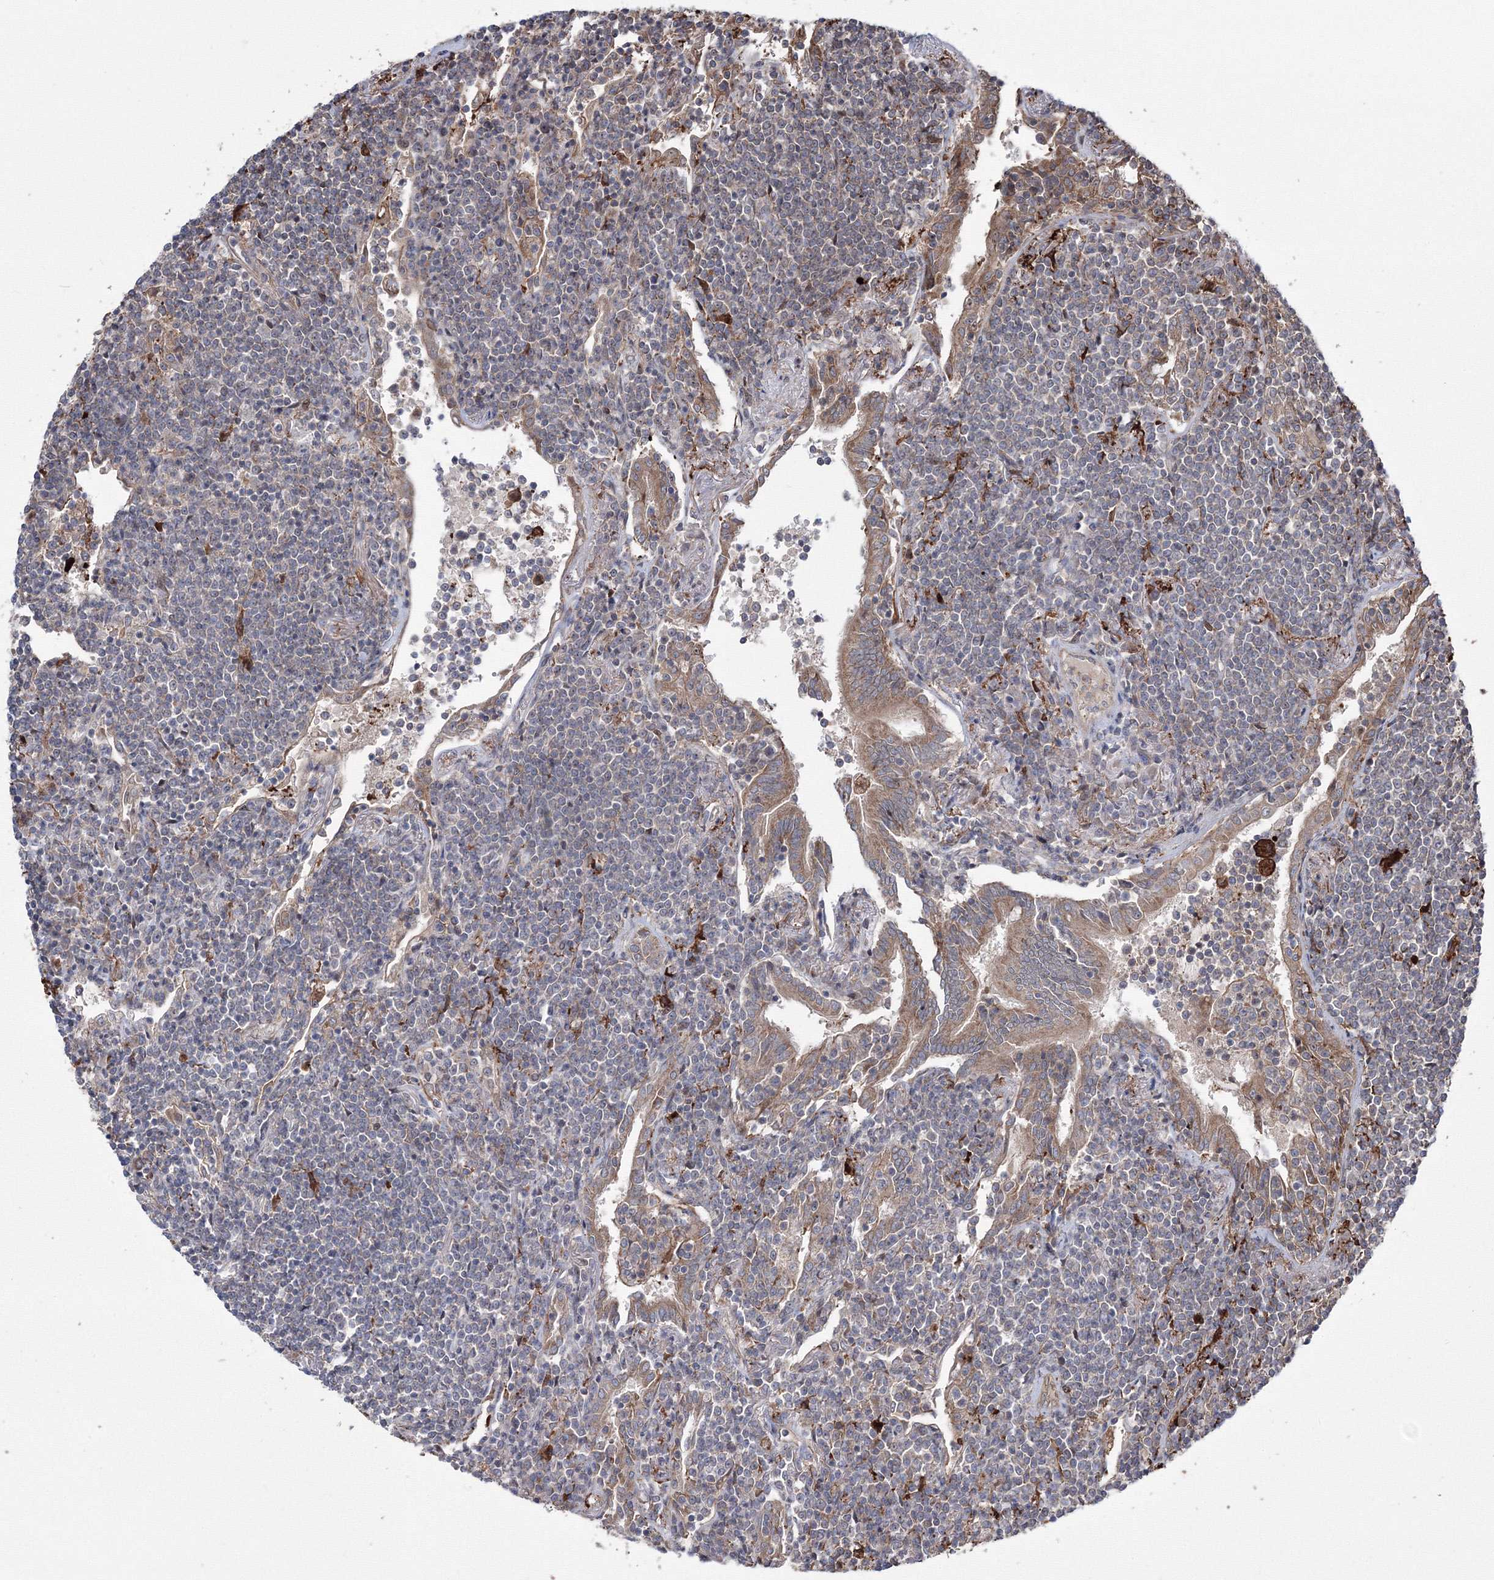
{"staining": {"intensity": "negative", "quantity": "none", "location": "none"}, "tissue": "lymphoma", "cell_type": "Tumor cells", "image_type": "cancer", "snomed": [{"axis": "morphology", "description": "Malignant lymphoma, non-Hodgkin's type, Low grade"}, {"axis": "topography", "description": "Lung"}], "caption": "IHC image of malignant lymphoma, non-Hodgkin's type (low-grade) stained for a protein (brown), which reveals no positivity in tumor cells.", "gene": "RANBP3L", "patient": {"sex": "female", "age": 71}}